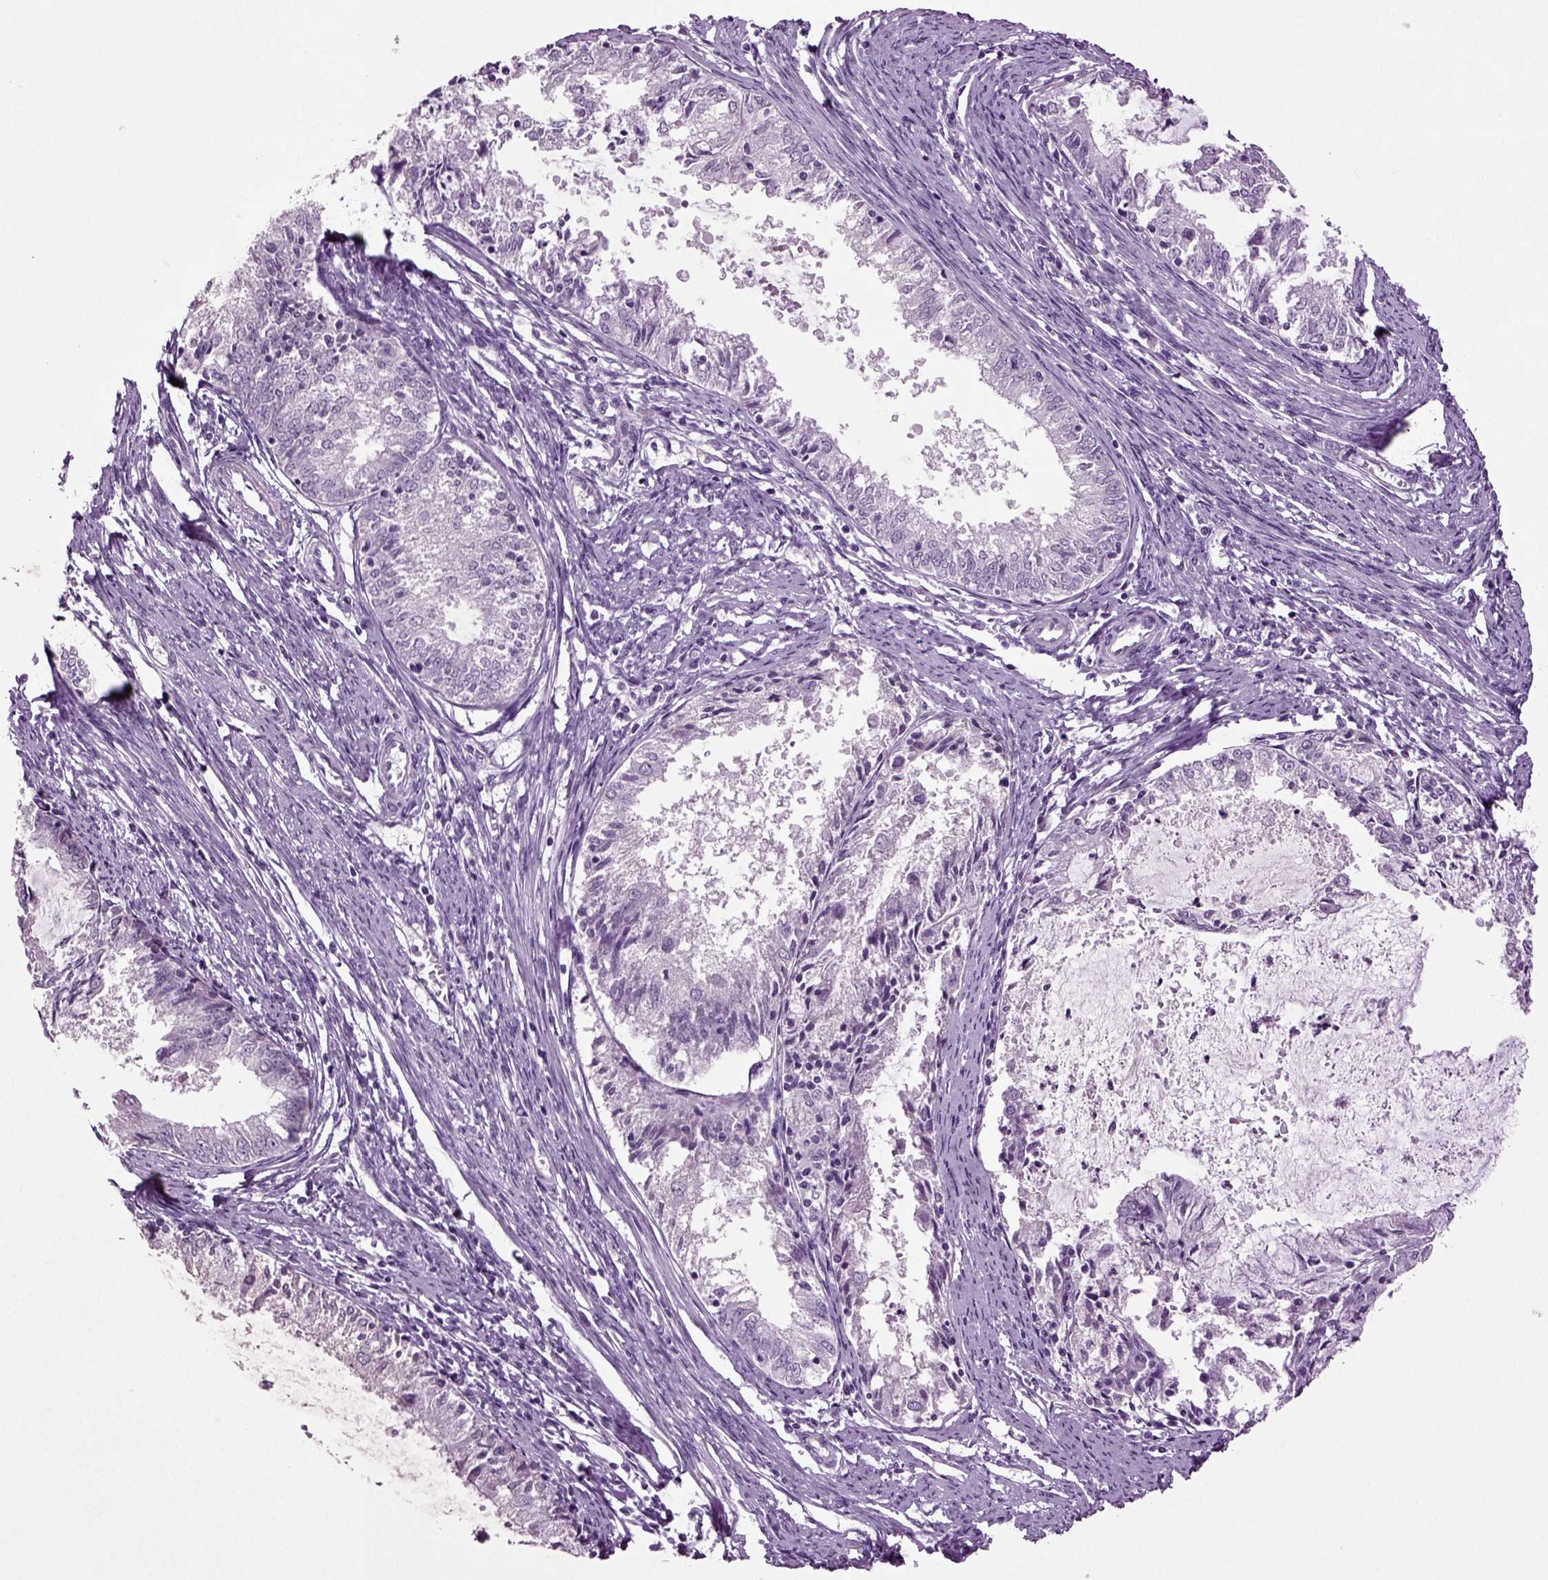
{"staining": {"intensity": "negative", "quantity": "none", "location": "none"}, "tissue": "endometrial cancer", "cell_type": "Tumor cells", "image_type": "cancer", "snomed": [{"axis": "morphology", "description": "Adenocarcinoma, NOS"}, {"axis": "topography", "description": "Endometrium"}], "caption": "Immunohistochemical staining of human endometrial cancer exhibits no significant staining in tumor cells.", "gene": "SLC17A6", "patient": {"sex": "female", "age": 57}}